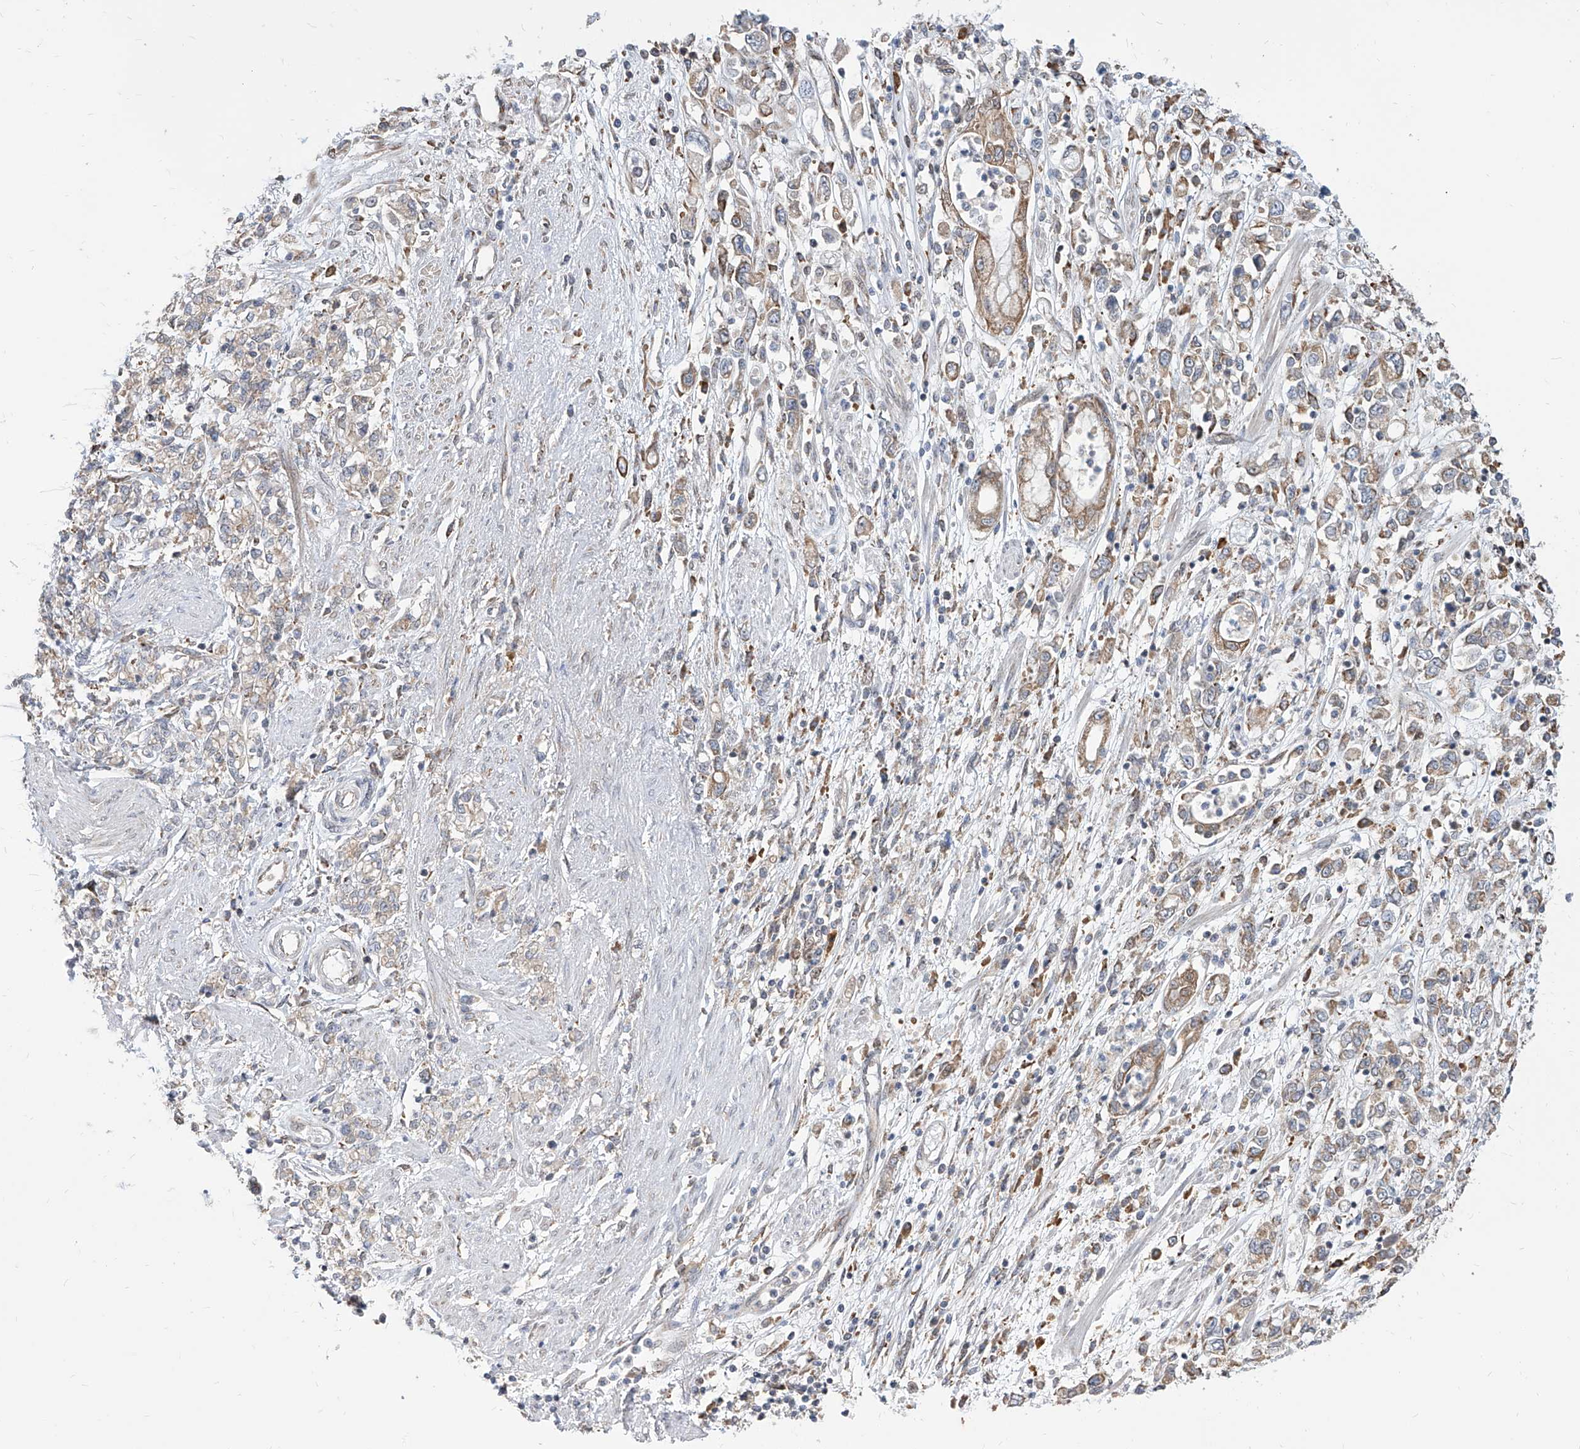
{"staining": {"intensity": "weak", "quantity": "25%-75%", "location": "cytoplasmic/membranous"}, "tissue": "stomach cancer", "cell_type": "Tumor cells", "image_type": "cancer", "snomed": [{"axis": "morphology", "description": "Adenocarcinoma, NOS"}, {"axis": "topography", "description": "Stomach"}], "caption": "Tumor cells exhibit low levels of weak cytoplasmic/membranous positivity in approximately 25%-75% of cells in human stomach cancer (adenocarcinoma). The protein of interest is stained brown, and the nuclei are stained in blue (DAB IHC with brightfield microscopy, high magnification).", "gene": "FAM83B", "patient": {"sex": "female", "age": 76}}